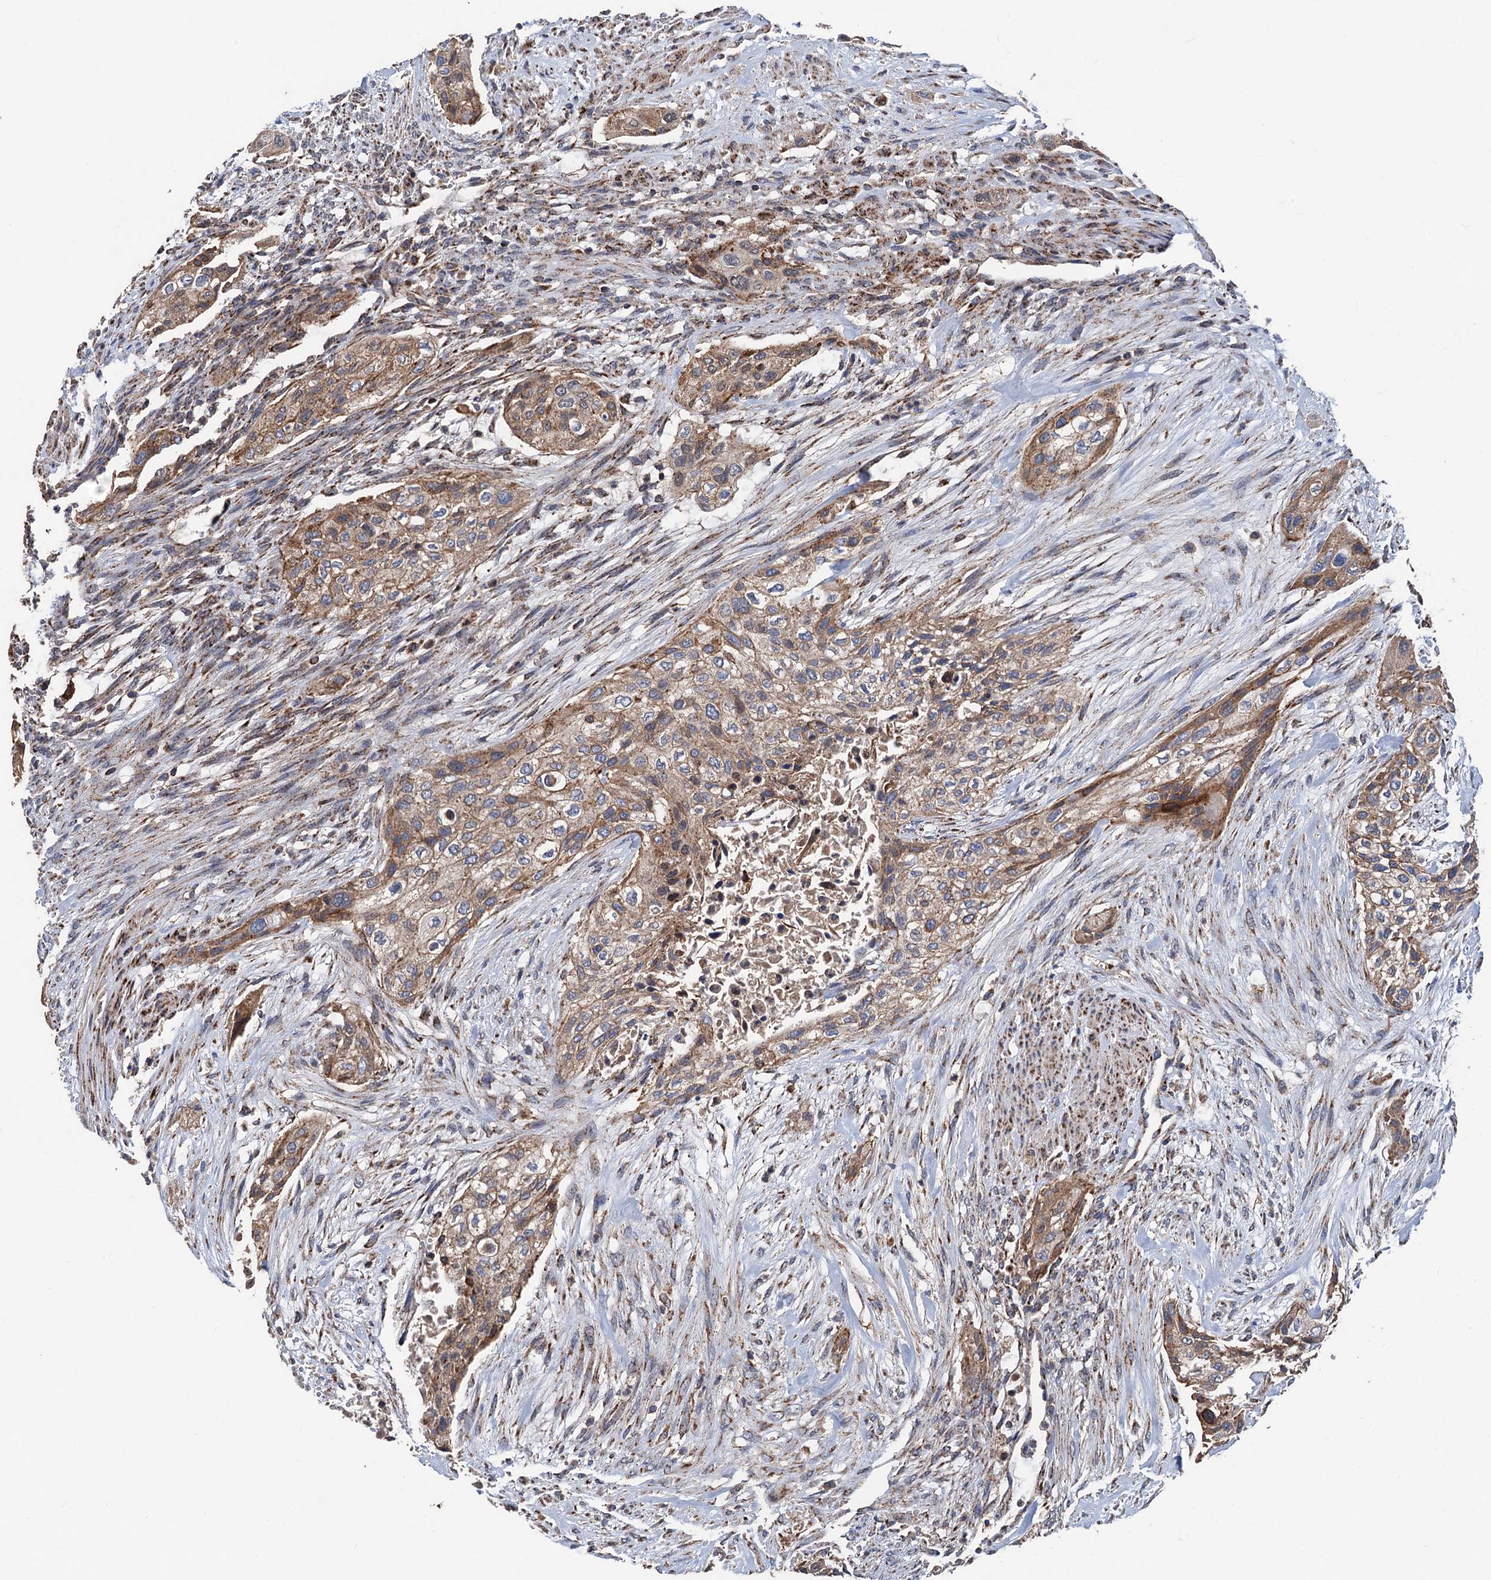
{"staining": {"intensity": "moderate", "quantity": ">75%", "location": "cytoplasmic/membranous"}, "tissue": "urothelial cancer", "cell_type": "Tumor cells", "image_type": "cancer", "snomed": [{"axis": "morphology", "description": "Urothelial carcinoma, High grade"}, {"axis": "topography", "description": "Urinary bladder"}], "caption": "A brown stain labels moderate cytoplasmic/membranous staining of a protein in human high-grade urothelial carcinoma tumor cells.", "gene": "DGLUCY", "patient": {"sex": "male", "age": 35}}